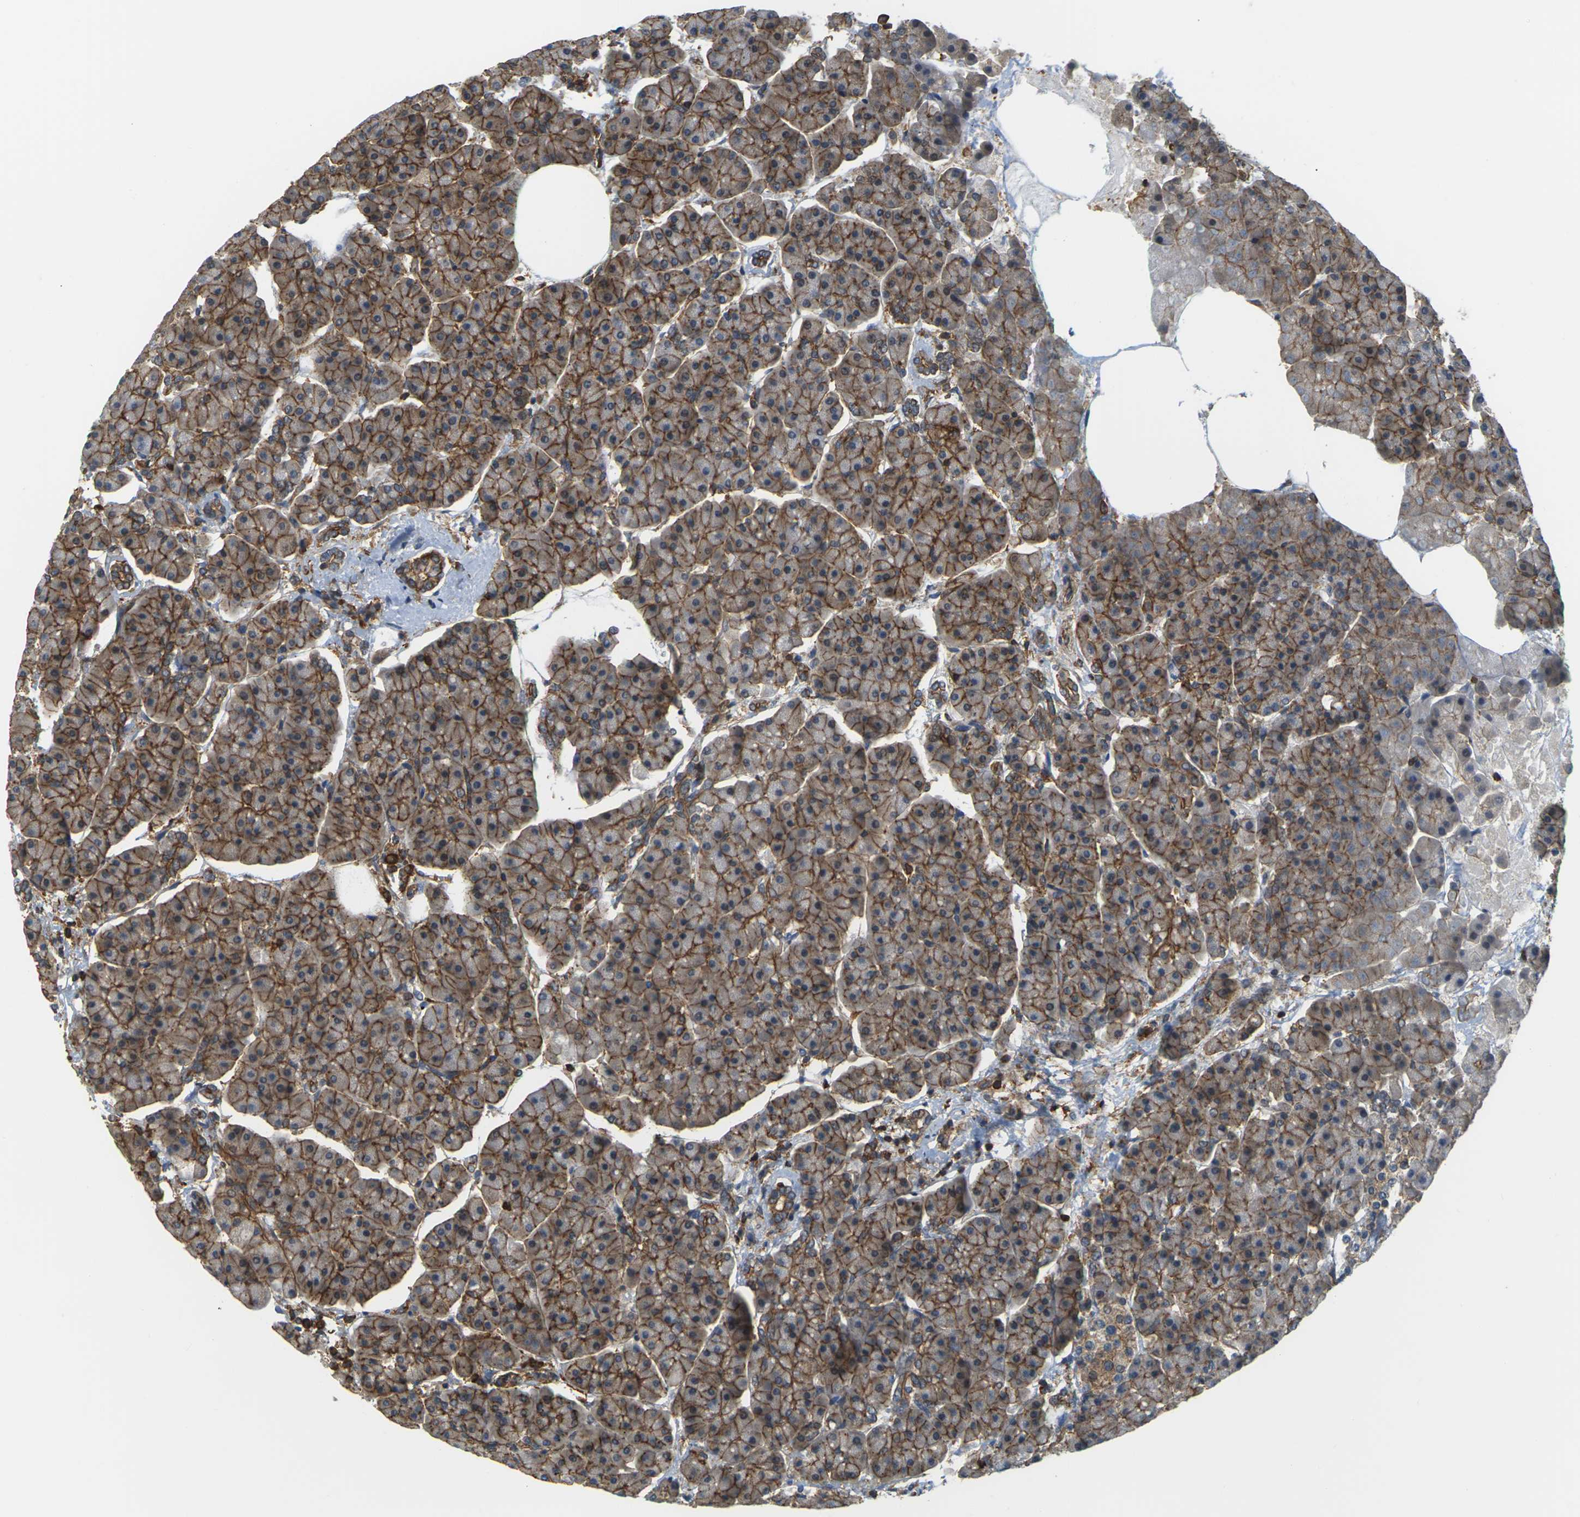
{"staining": {"intensity": "moderate", "quantity": ">75%", "location": "cytoplasmic/membranous"}, "tissue": "pancreas", "cell_type": "Exocrine glandular cells", "image_type": "normal", "snomed": [{"axis": "morphology", "description": "Normal tissue, NOS"}, {"axis": "topography", "description": "Pancreas"}], "caption": "Protein positivity by immunohistochemistry demonstrates moderate cytoplasmic/membranous positivity in approximately >75% of exocrine glandular cells in benign pancreas.", "gene": "IQGAP1", "patient": {"sex": "female", "age": 70}}